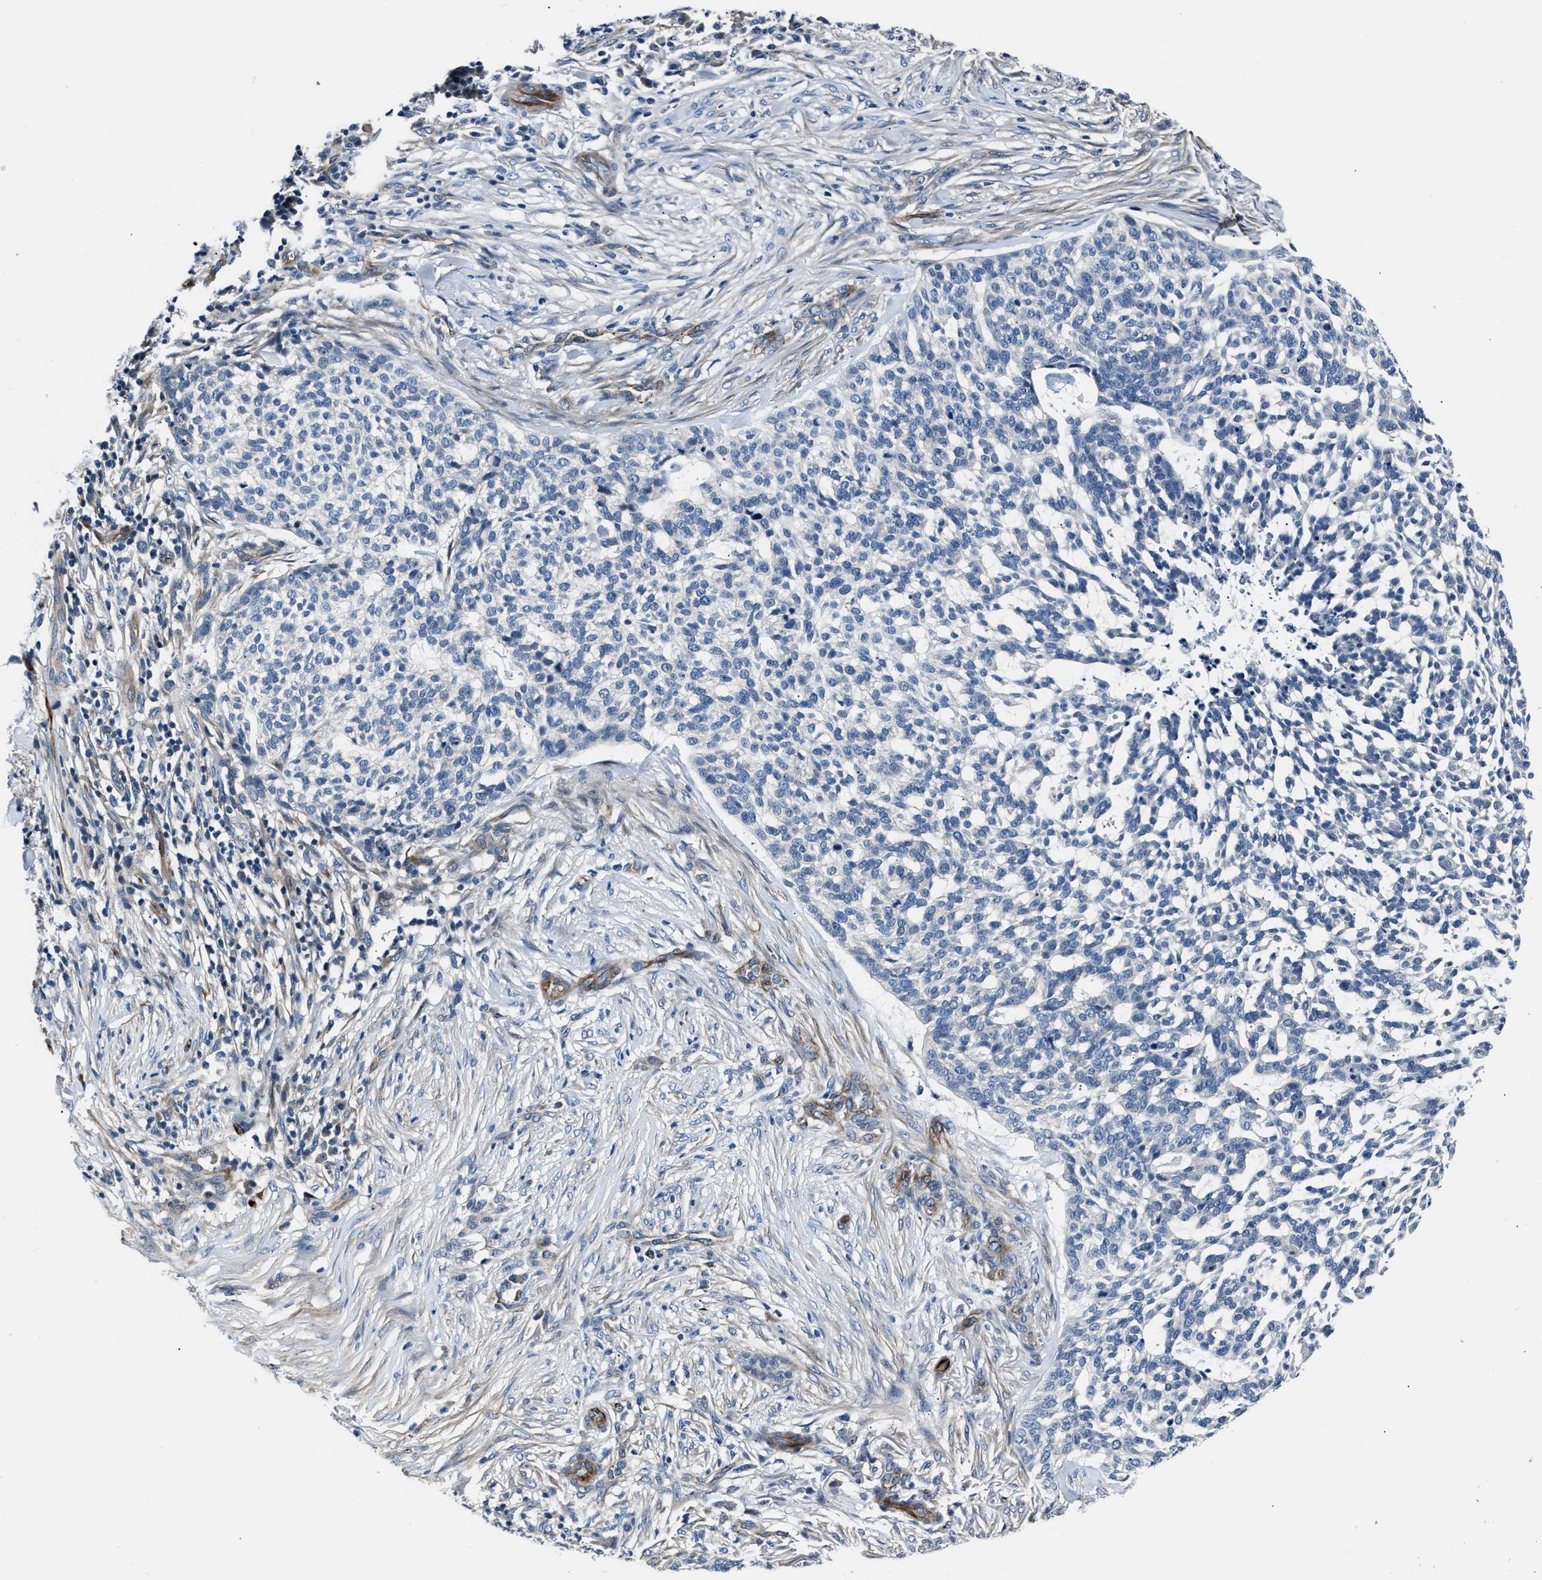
{"staining": {"intensity": "negative", "quantity": "none", "location": "none"}, "tissue": "skin cancer", "cell_type": "Tumor cells", "image_type": "cancer", "snomed": [{"axis": "morphology", "description": "Basal cell carcinoma"}, {"axis": "topography", "description": "Skin"}], "caption": "Tumor cells show no significant staining in basal cell carcinoma (skin).", "gene": "MPDZ", "patient": {"sex": "female", "age": 64}}